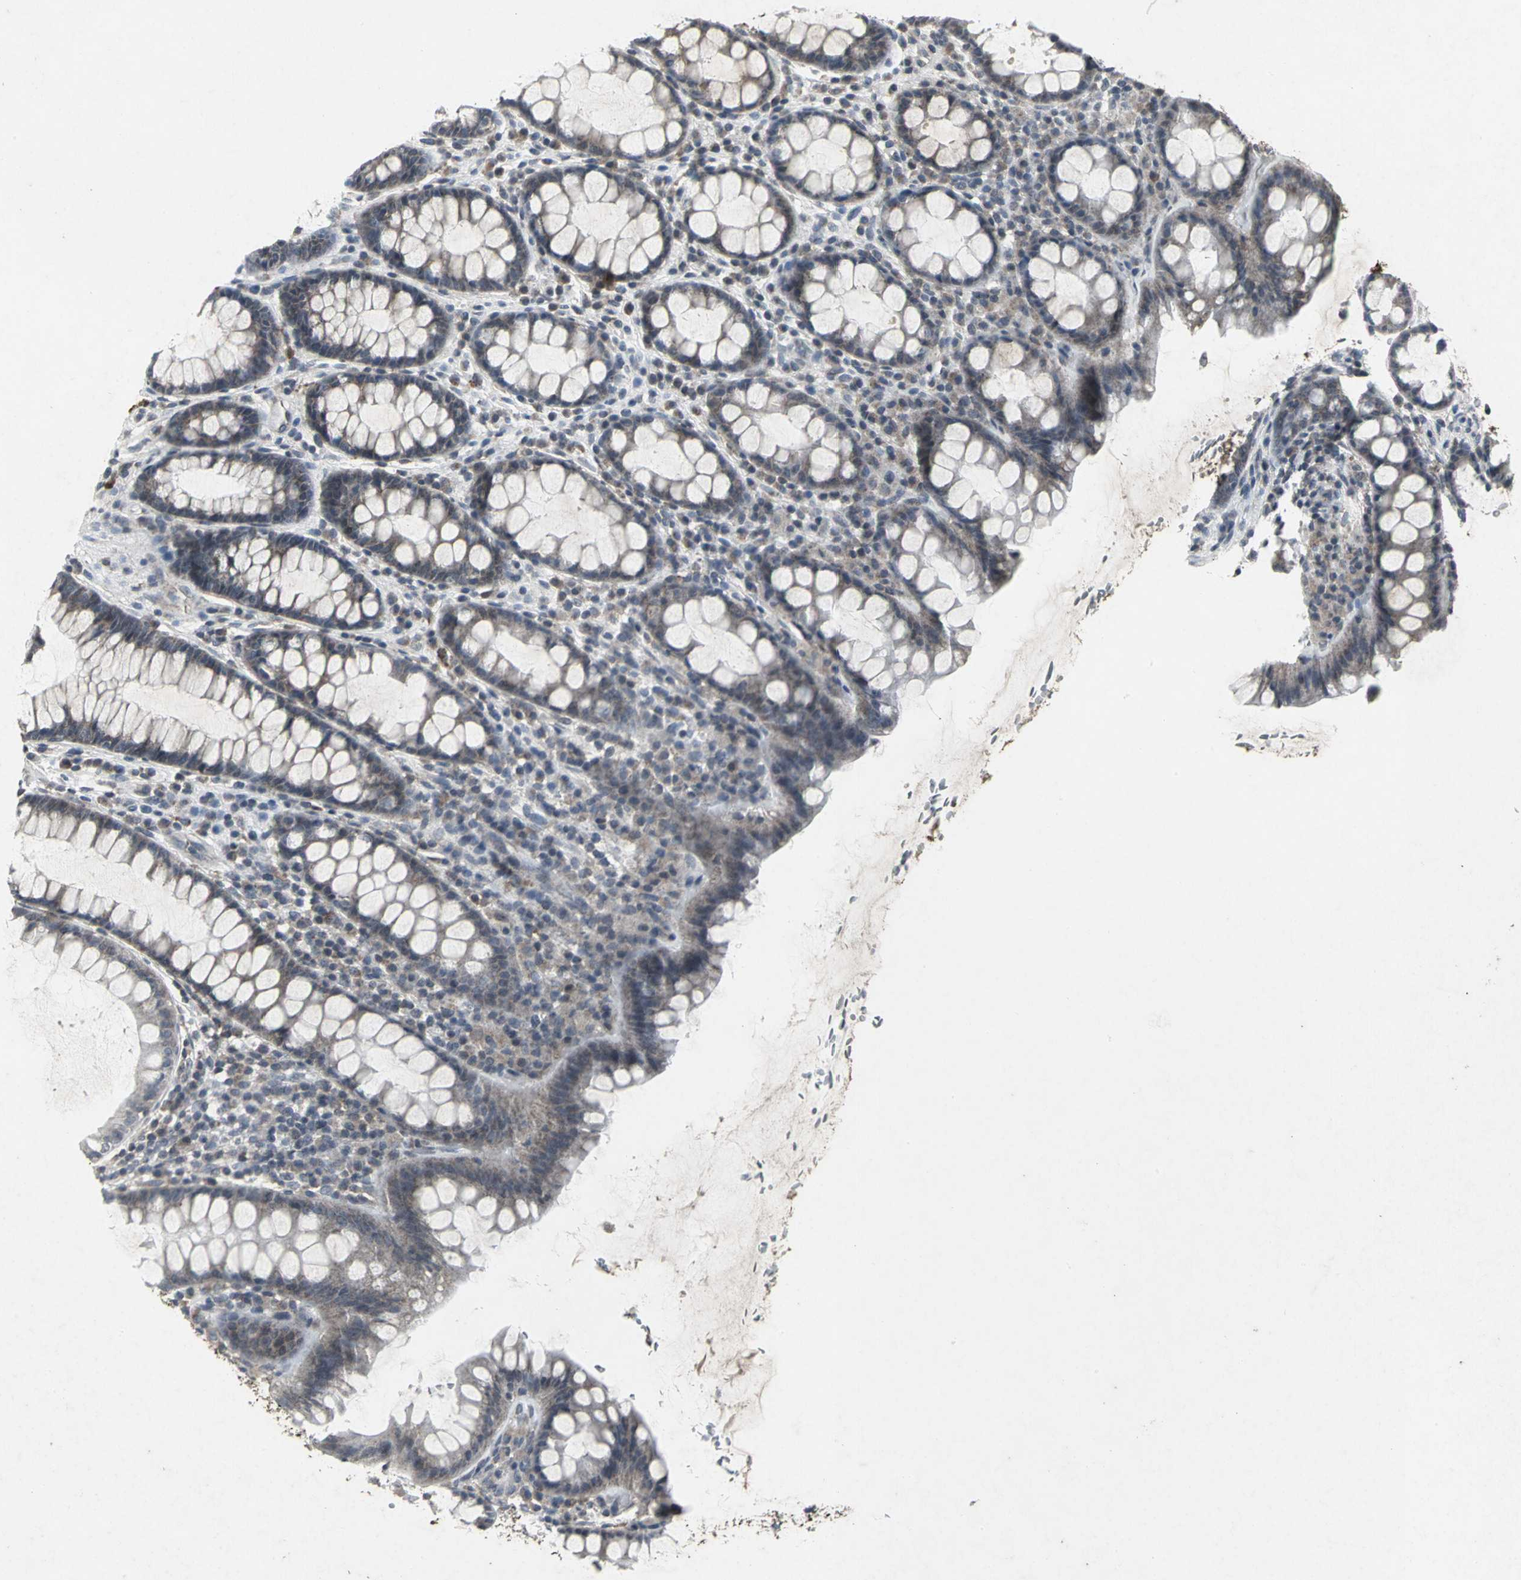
{"staining": {"intensity": "weak", "quantity": ">75%", "location": "cytoplasmic/membranous"}, "tissue": "rectum", "cell_type": "Glandular cells", "image_type": "normal", "snomed": [{"axis": "morphology", "description": "Normal tissue, NOS"}, {"axis": "topography", "description": "Rectum"}], "caption": "The micrograph reveals immunohistochemical staining of normal rectum. There is weak cytoplasmic/membranous expression is present in approximately >75% of glandular cells.", "gene": "BMP4", "patient": {"sex": "male", "age": 92}}